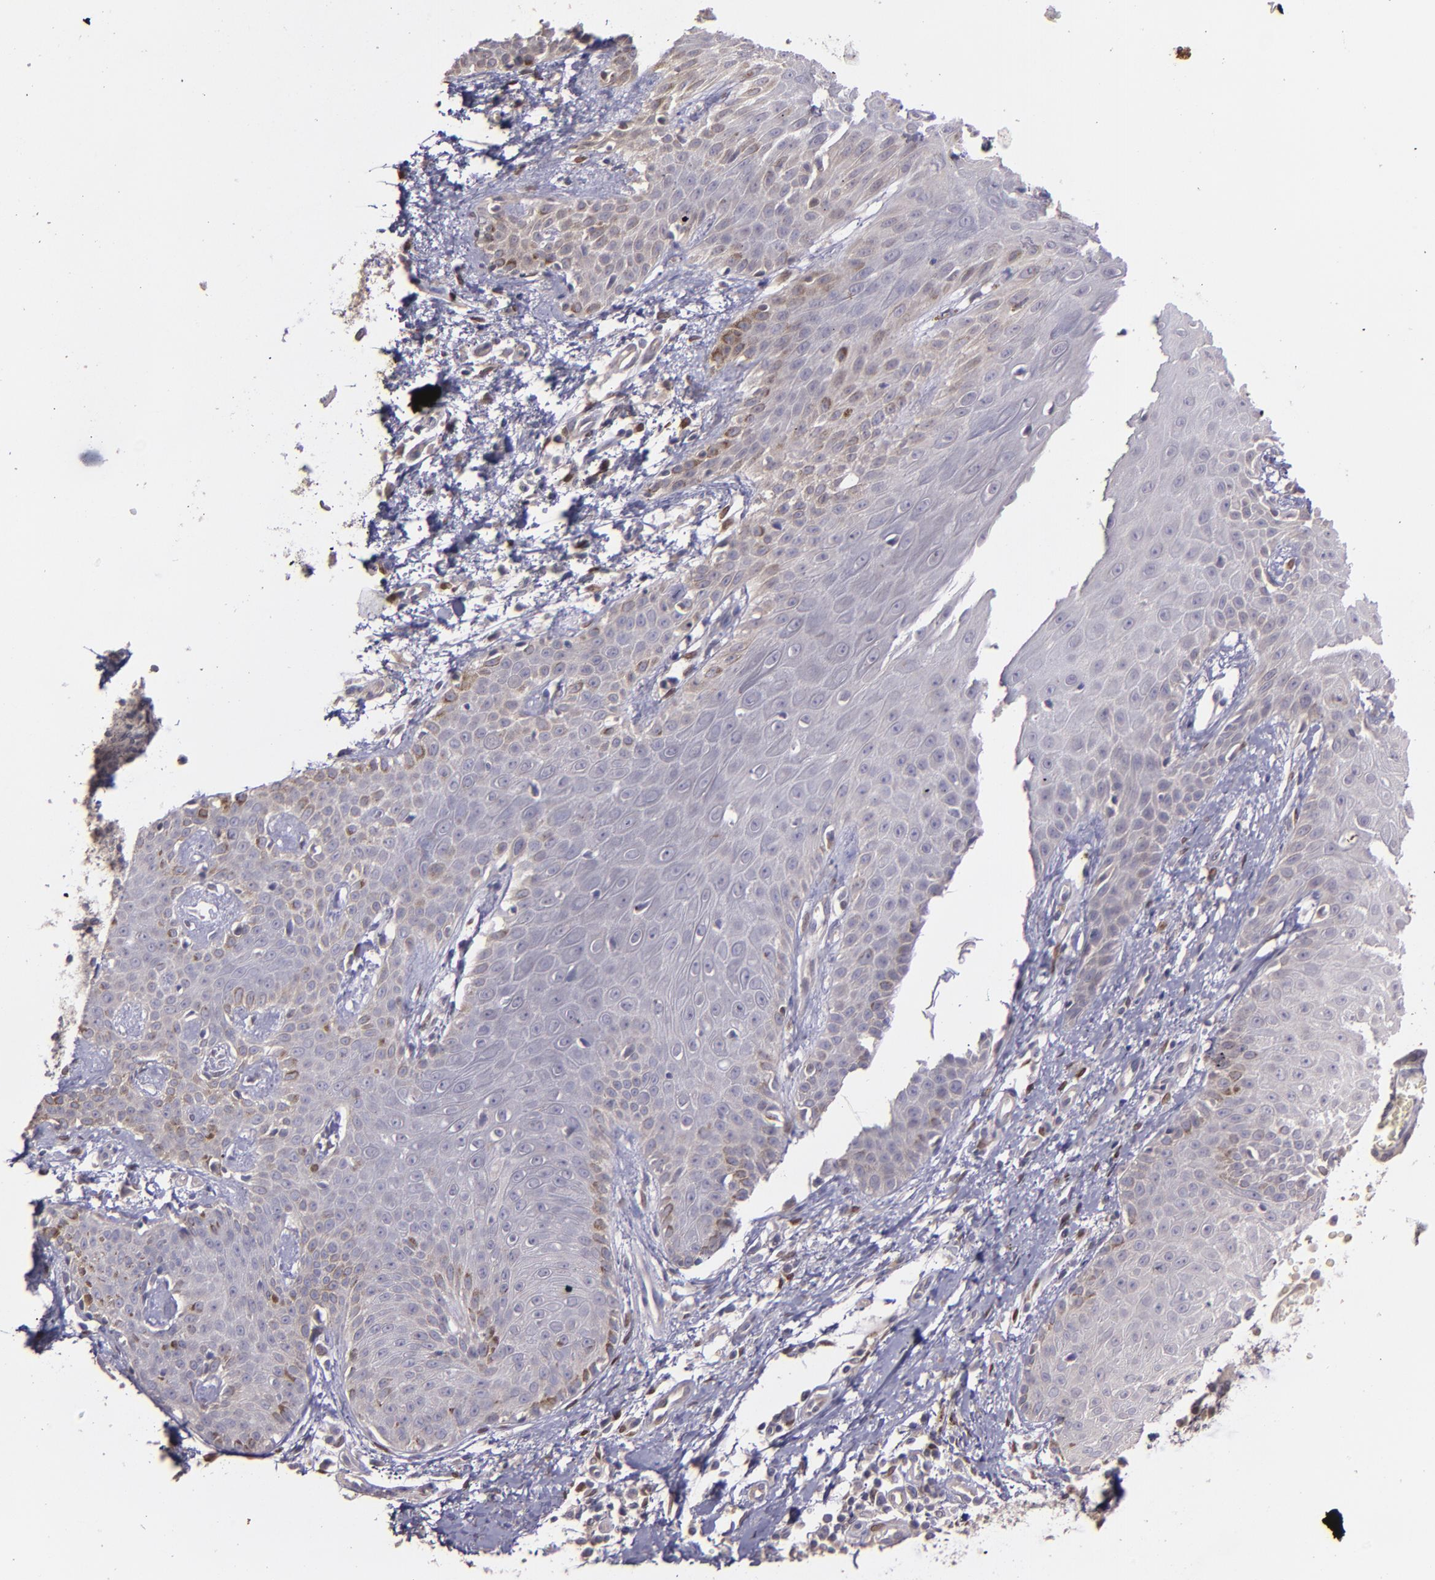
{"staining": {"intensity": "weak", "quantity": "<25%", "location": "cytoplasmic/membranous"}, "tissue": "skin cancer", "cell_type": "Tumor cells", "image_type": "cancer", "snomed": [{"axis": "morphology", "description": "Basal cell carcinoma"}, {"axis": "topography", "description": "Skin"}], "caption": "An immunohistochemistry micrograph of basal cell carcinoma (skin) is shown. There is no staining in tumor cells of basal cell carcinoma (skin). The staining was performed using DAB to visualize the protein expression in brown, while the nuclei were stained in blue with hematoxylin (Magnification: 20x).", "gene": "NUP62CL", "patient": {"sex": "male", "age": 67}}